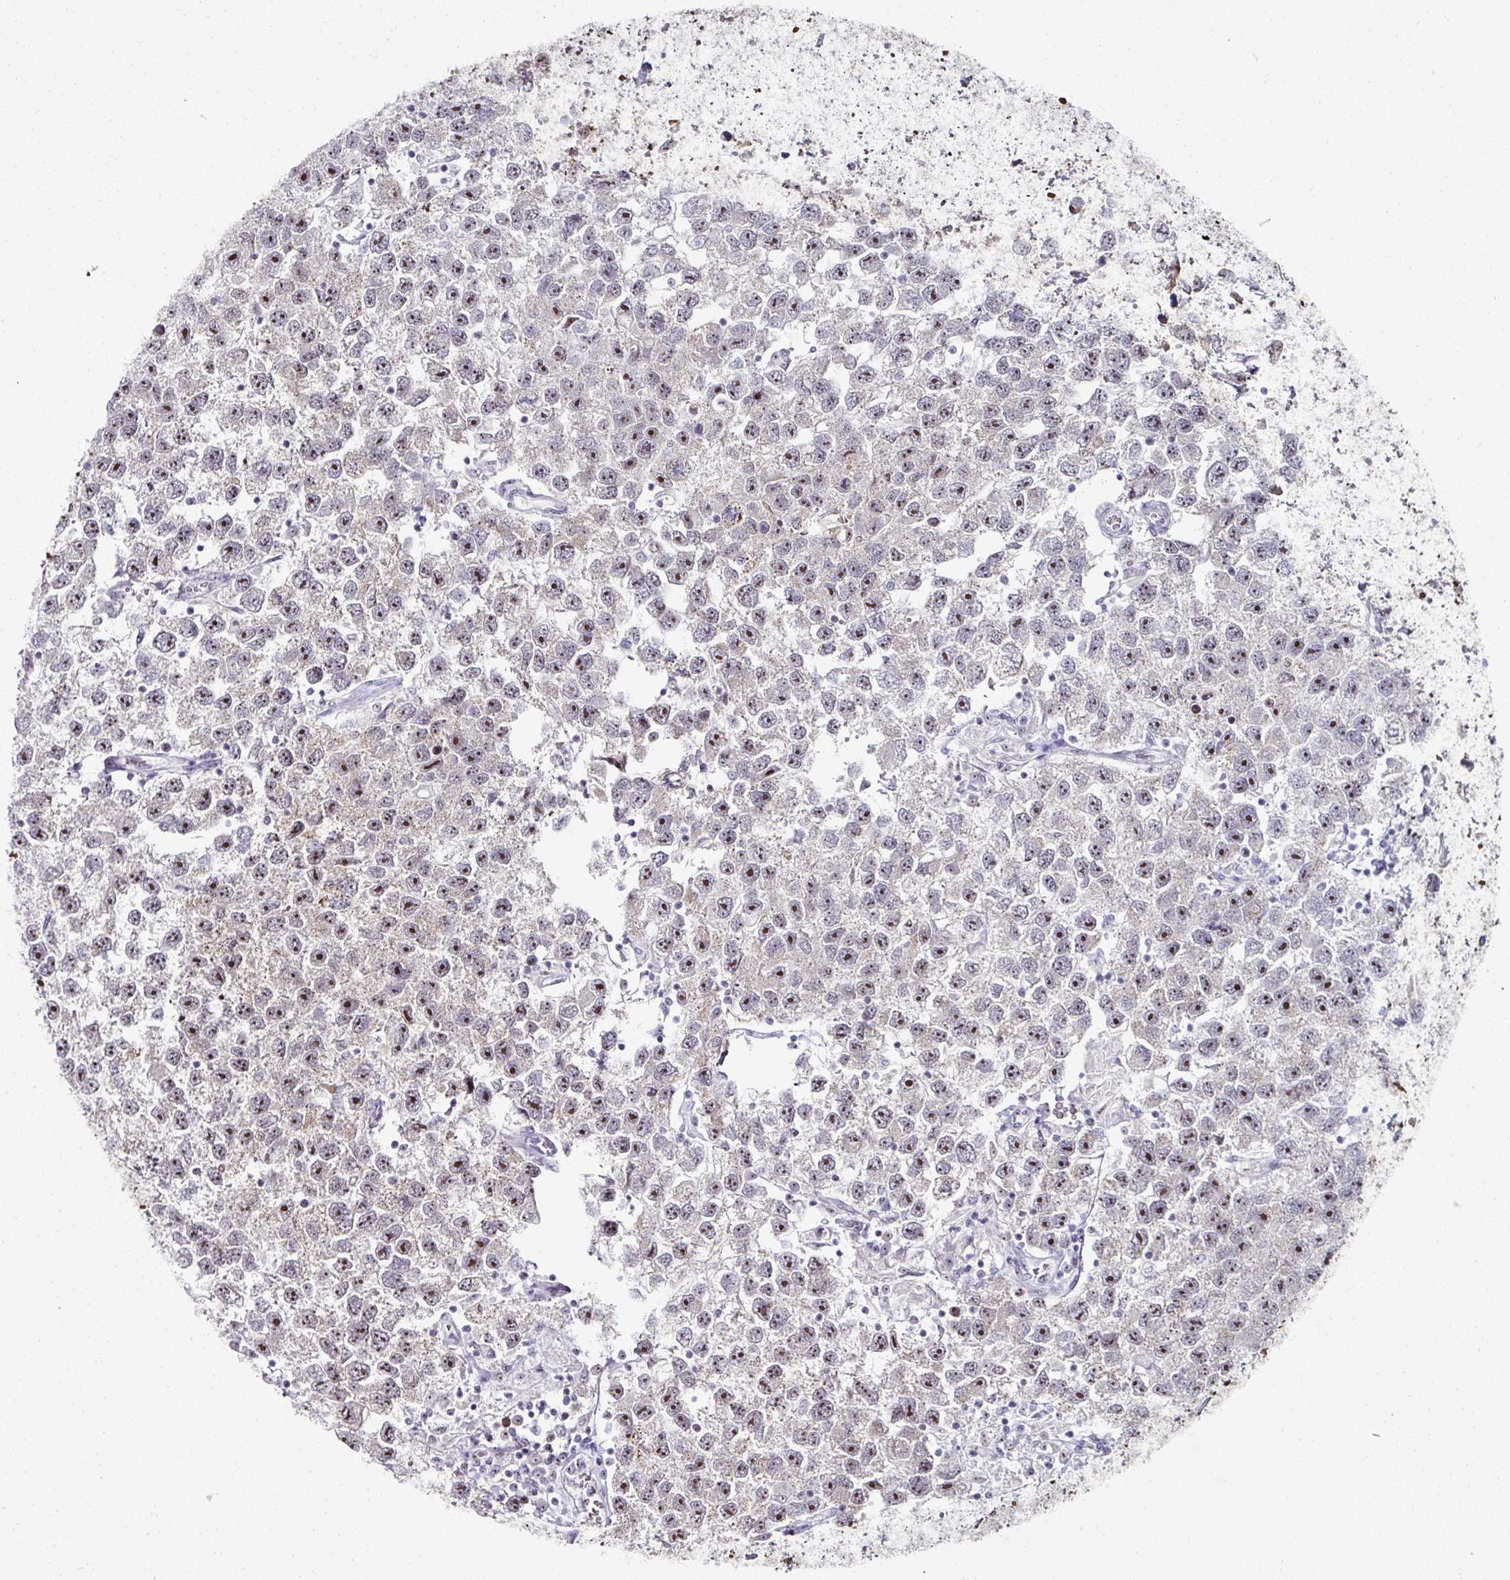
{"staining": {"intensity": "moderate", "quantity": ">75%", "location": "nuclear"}, "tissue": "testis cancer", "cell_type": "Tumor cells", "image_type": "cancer", "snomed": [{"axis": "morphology", "description": "Seminoma, NOS"}, {"axis": "topography", "description": "Testis"}], "caption": "Protein expression analysis of testis cancer exhibits moderate nuclear expression in approximately >75% of tumor cells. (DAB IHC, brown staining for protein, blue staining for nuclei).", "gene": "NACC2", "patient": {"sex": "male", "age": 26}}